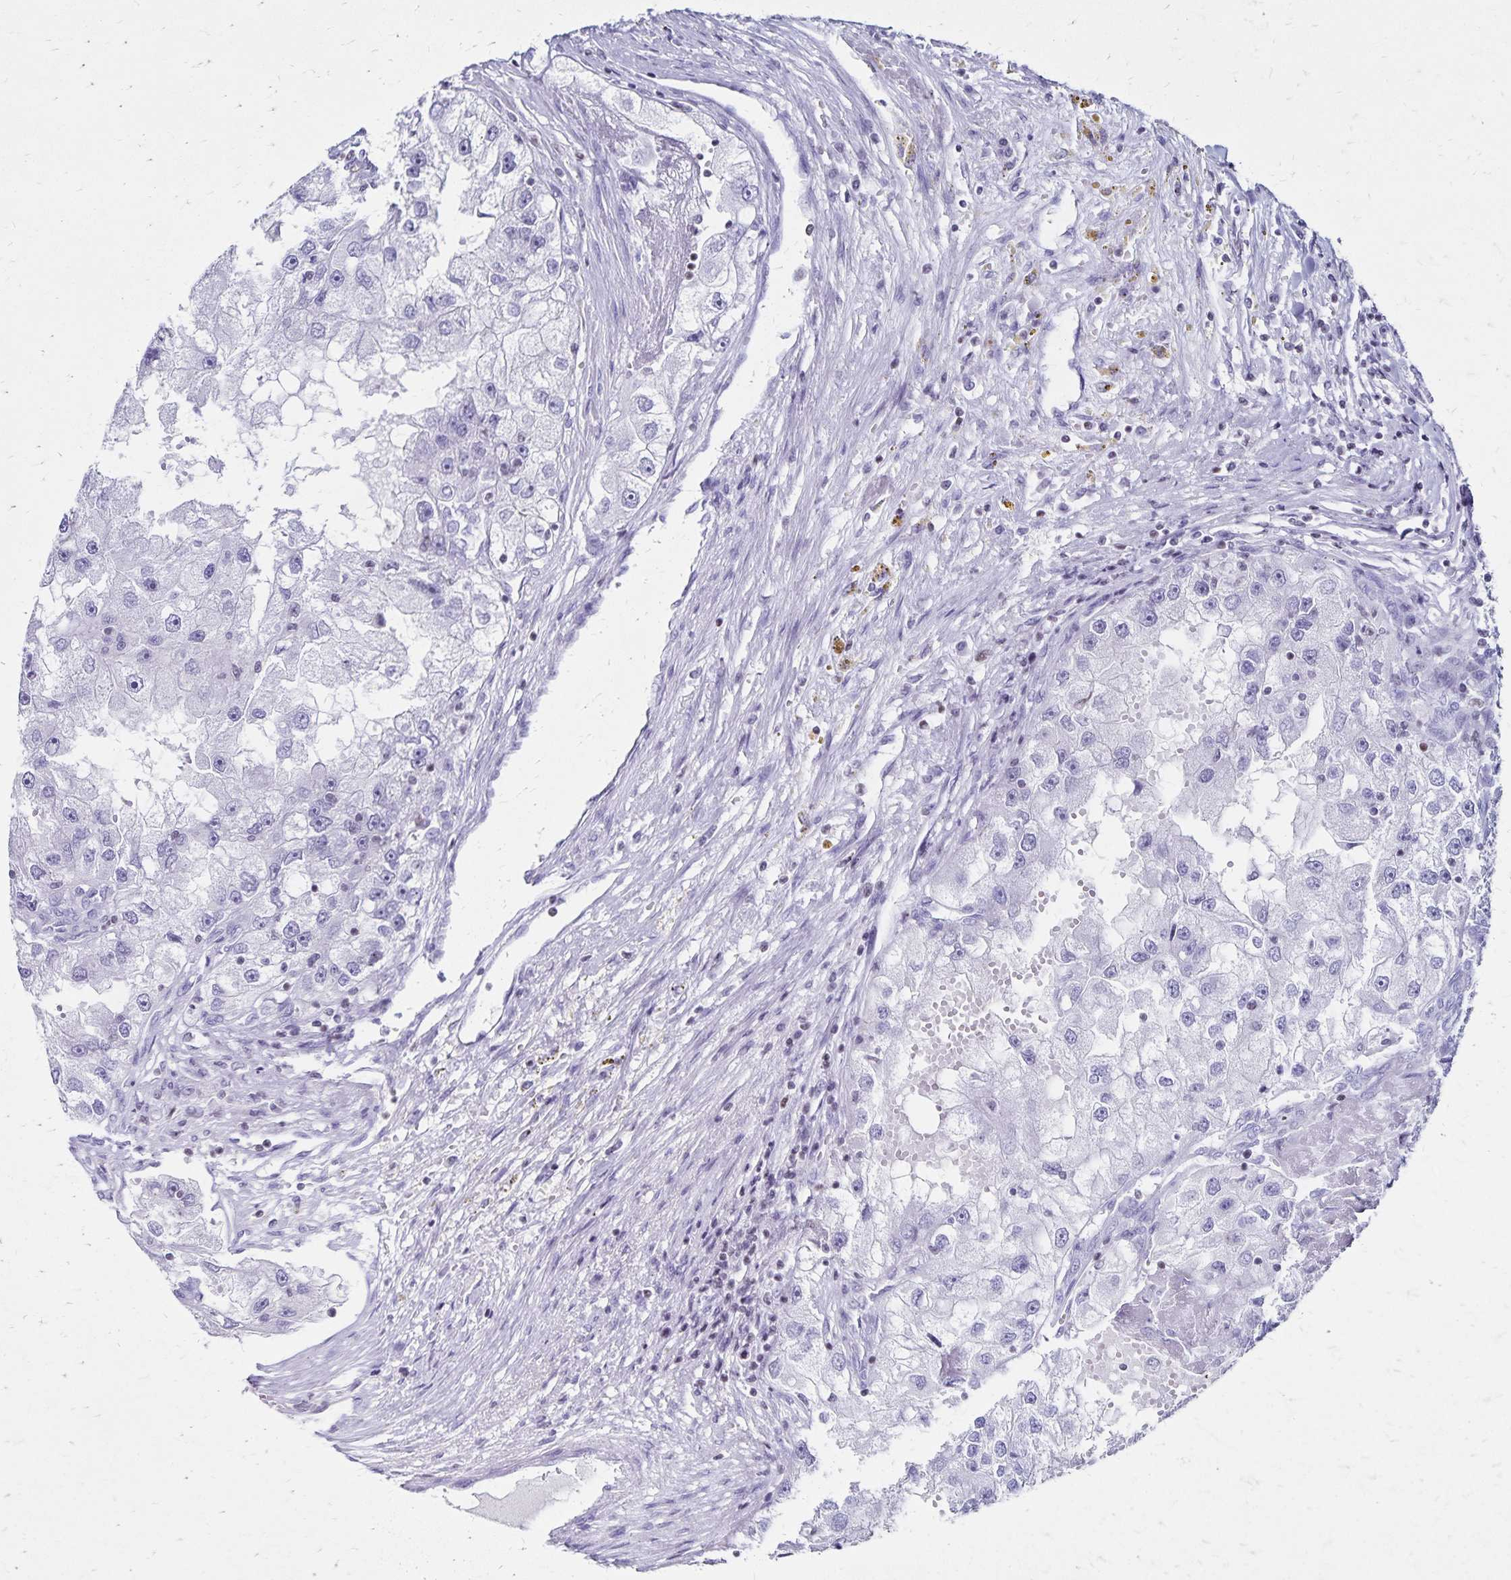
{"staining": {"intensity": "negative", "quantity": "none", "location": "none"}, "tissue": "renal cancer", "cell_type": "Tumor cells", "image_type": "cancer", "snomed": [{"axis": "morphology", "description": "Adenocarcinoma, NOS"}, {"axis": "topography", "description": "Kidney"}], "caption": "Human renal cancer (adenocarcinoma) stained for a protein using immunohistochemistry exhibits no staining in tumor cells.", "gene": "IKZF1", "patient": {"sex": "male", "age": 63}}